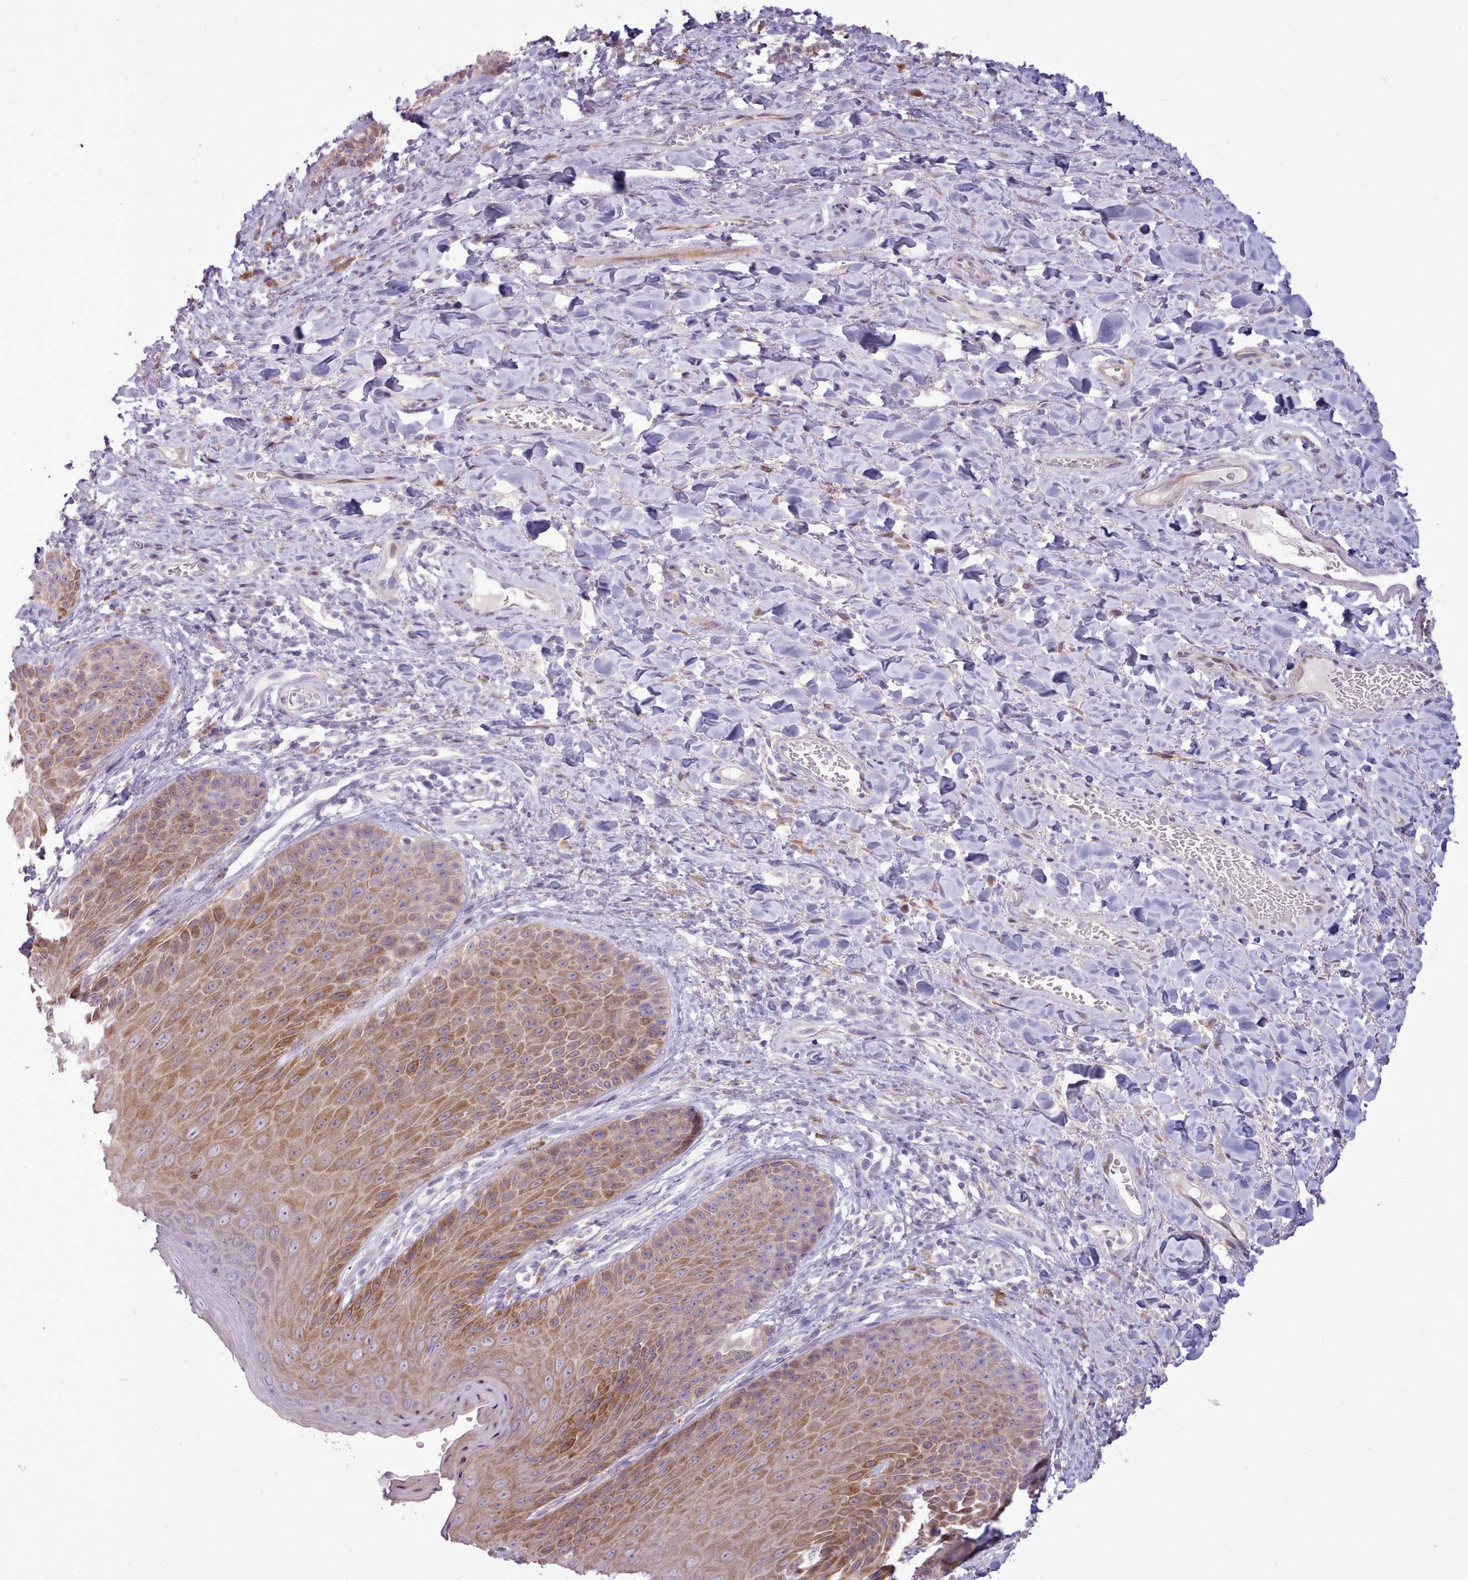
{"staining": {"intensity": "moderate", "quantity": ">75%", "location": "cytoplasmic/membranous"}, "tissue": "skin", "cell_type": "Epidermal cells", "image_type": "normal", "snomed": [{"axis": "morphology", "description": "Normal tissue, NOS"}, {"axis": "topography", "description": "Anal"}], "caption": "Protein expression analysis of benign skin displays moderate cytoplasmic/membranous staining in about >75% of epidermal cells. The staining was performed using DAB (3,3'-diaminobenzidine), with brown indicating positive protein expression. Nuclei are stained blue with hematoxylin.", "gene": "PPP3R1", "patient": {"sex": "female", "age": 89}}